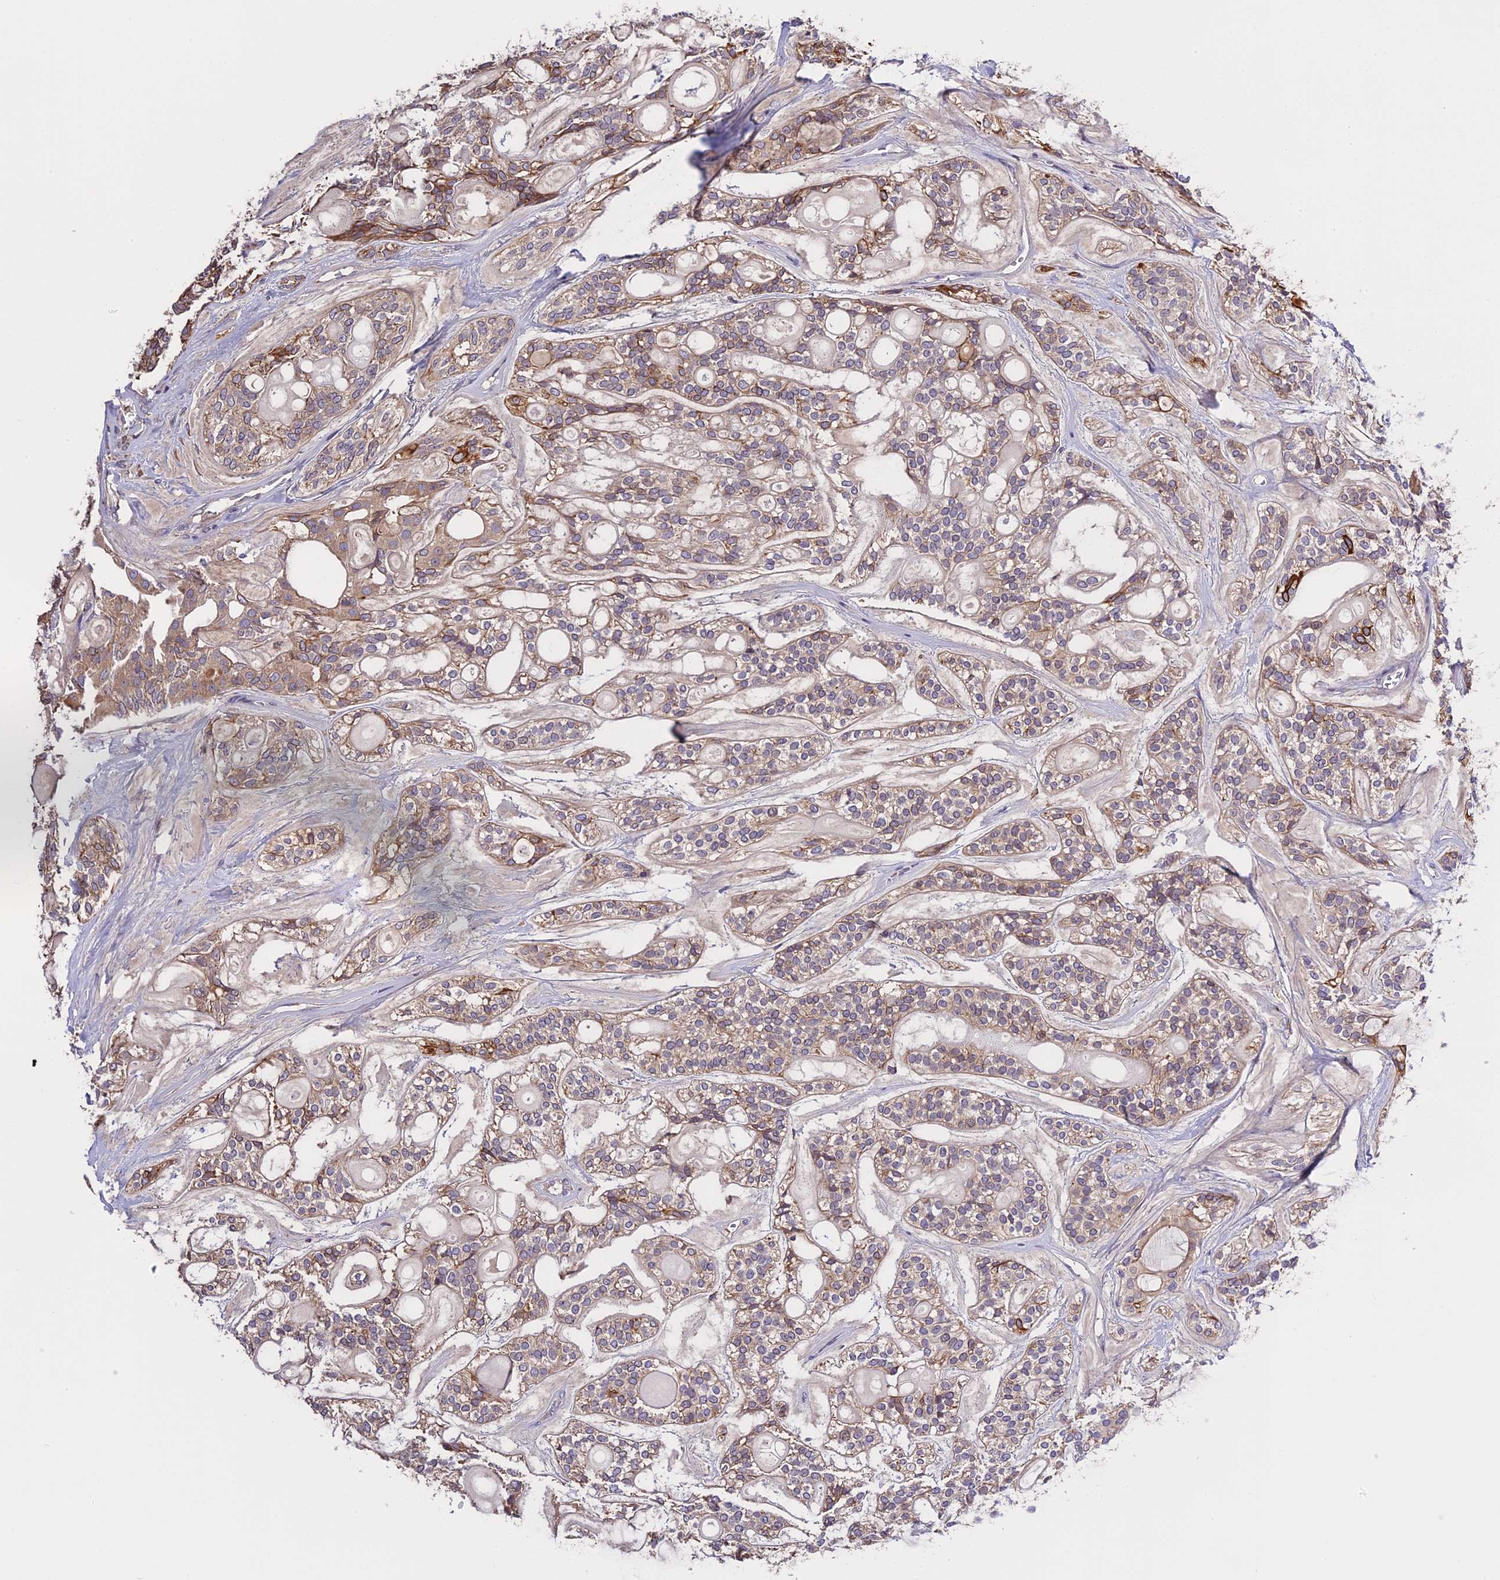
{"staining": {"intensity": "moderate", "quantity": "<25%", "location": "cytoplasmic/membranous"}, "tissue": "head and neck cancer", "cell_type": "Tumor cells", "image_type": "cancer", "snomed": [{"axis": "morphology", "description": "Adenocarcinoma, NOS"}, {"axis": "topography", "description": "Head-Neck"}], "caption": "Immunohistochemistry (DAB) staining of human head and neck adenocarcinoma displays moderate cytoplasmic/membranous protein expression in about <25% of tumor cells. The staining is performed using DAB brown chromogen to label protein expression. The nuclei are counter-stained blue using hematoxylin.", "gene": "ABCC10", "patient": {"sex": "male", "age": 66}}